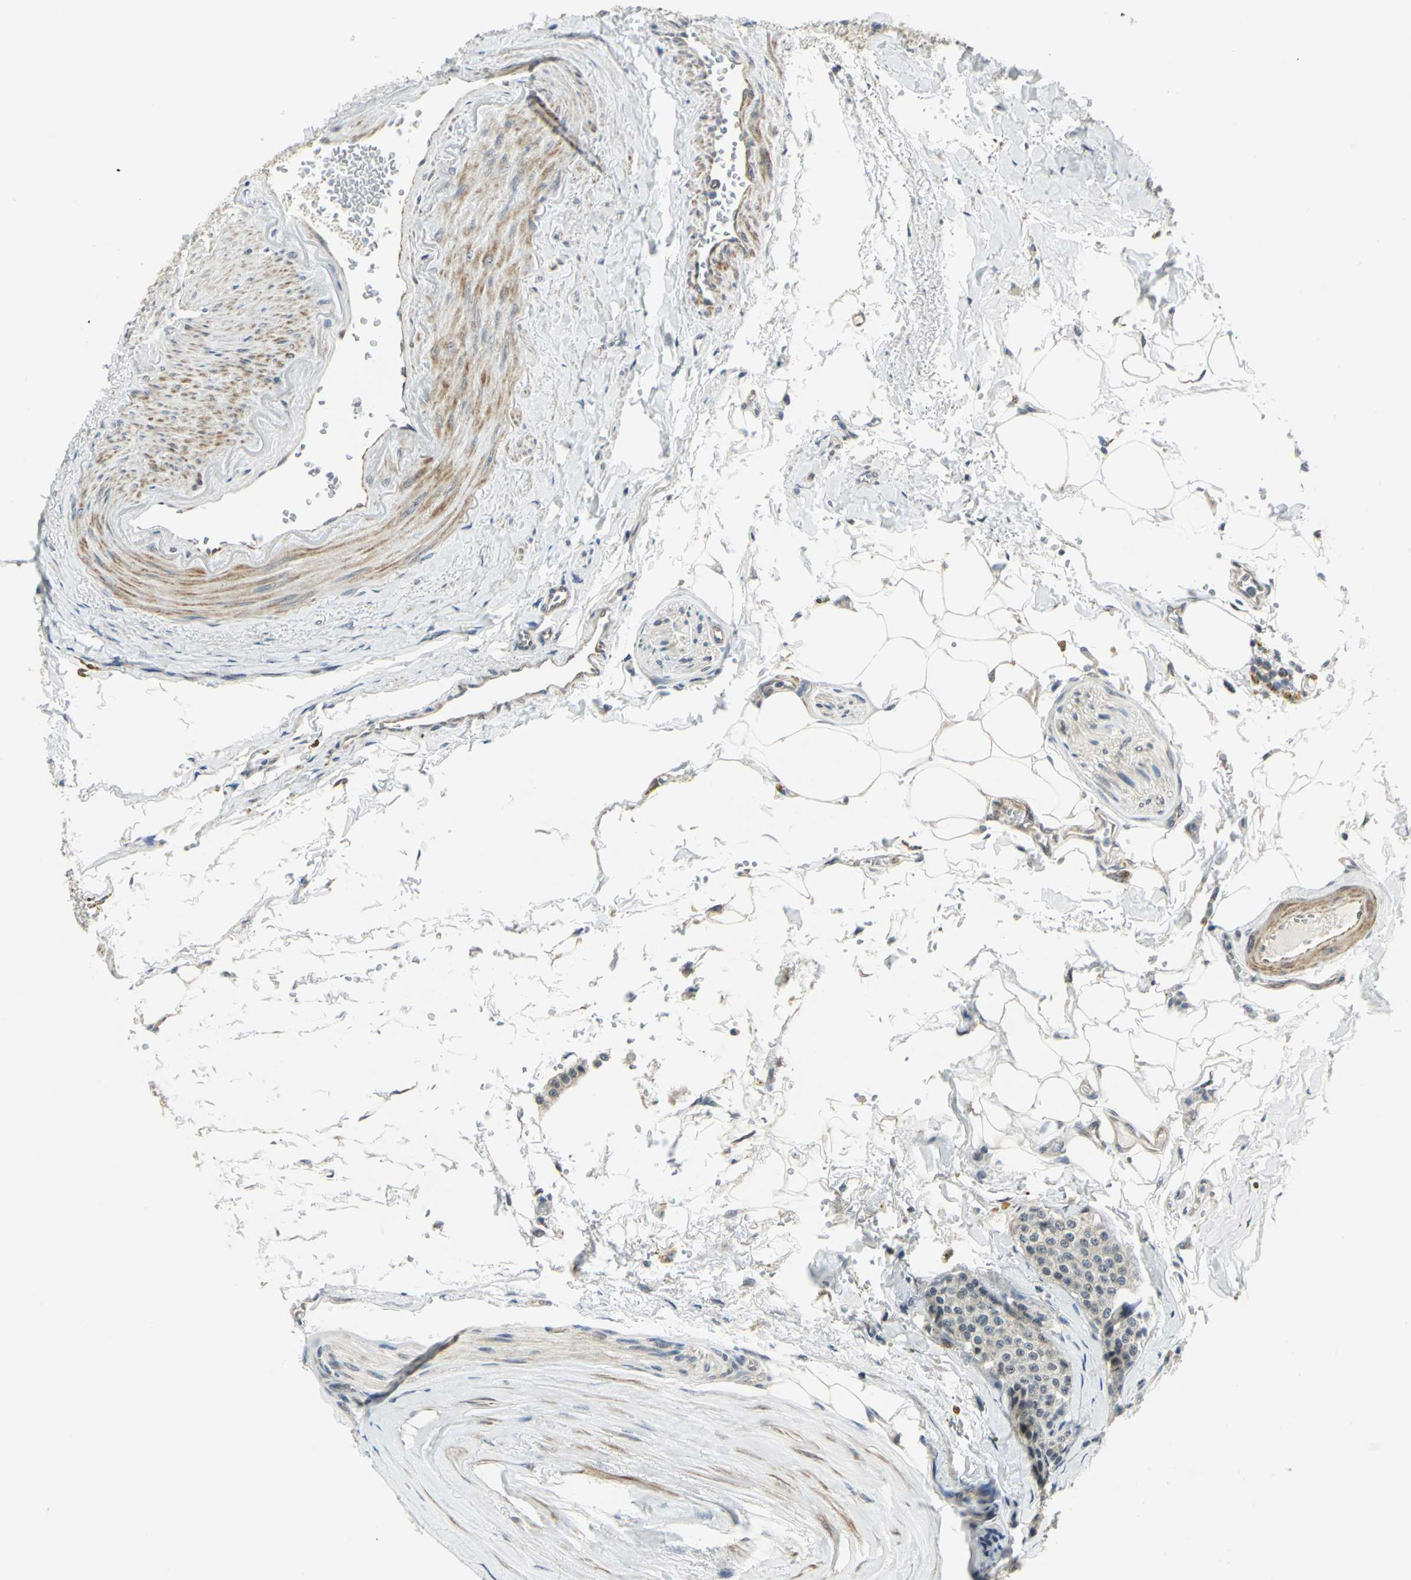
{"staining": {"intensity": "weak", "quantity": "25%-75%", "location": "cytoplasmic/membranous"}, "tissue": "carcinoid", "cell_type": "Tumor cells", "image_type": "cancer", "snomed": [{"axis": "morphology", "description": "Carcinoid, malignant, NOS"}, {"axis": "topography", "description": "Colon"}], "caption": "Immunohistochemical staining of carcinoid demonstrates low levels of weak cytoplasmic/membranous protein staining in approximately 25%-75% of tumor cells.", "gene": "PLAGL2", "patient": {"sex": "female", "age": 61}}